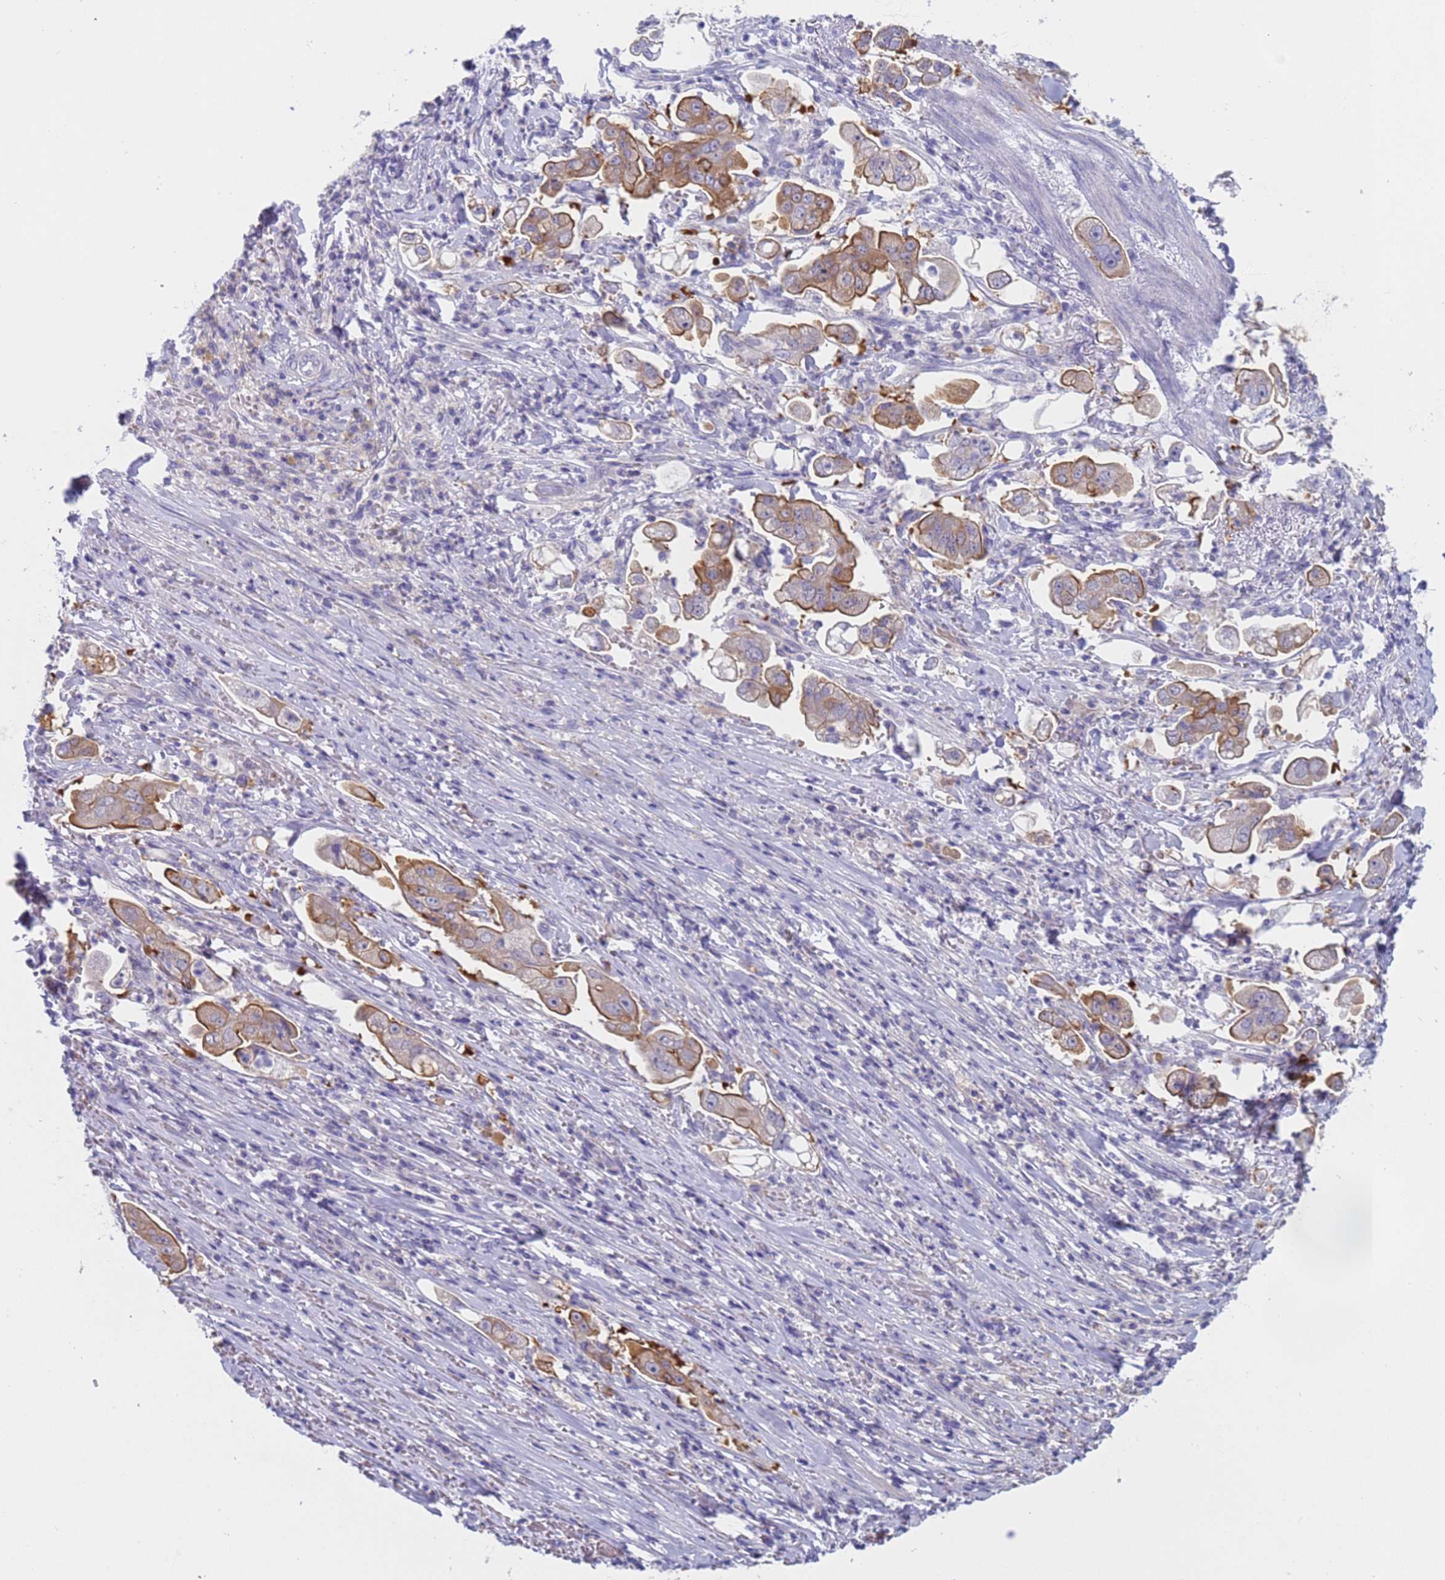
{"staining": {"intensity": "moderate", "quantity": "25%-75%", "location": "cytoplasmic/membranous"}, "tissue": "stomach cancer", "cell_type": "Tumor cells", "image_type": "cancer", "snomed": [{"axis": "morphology", "description": "Adenocarcinoma, NOS"}, {"axis": "topography", "description": "Stomach"}], "caption": "Protein expression analysis of human stomach cancer reveals moderate cytoplasmic/membranous expression in about 25%-75% of tumor cells.", "gene": "CAPN7", "patient": {"sex": "male", "age": 62}}